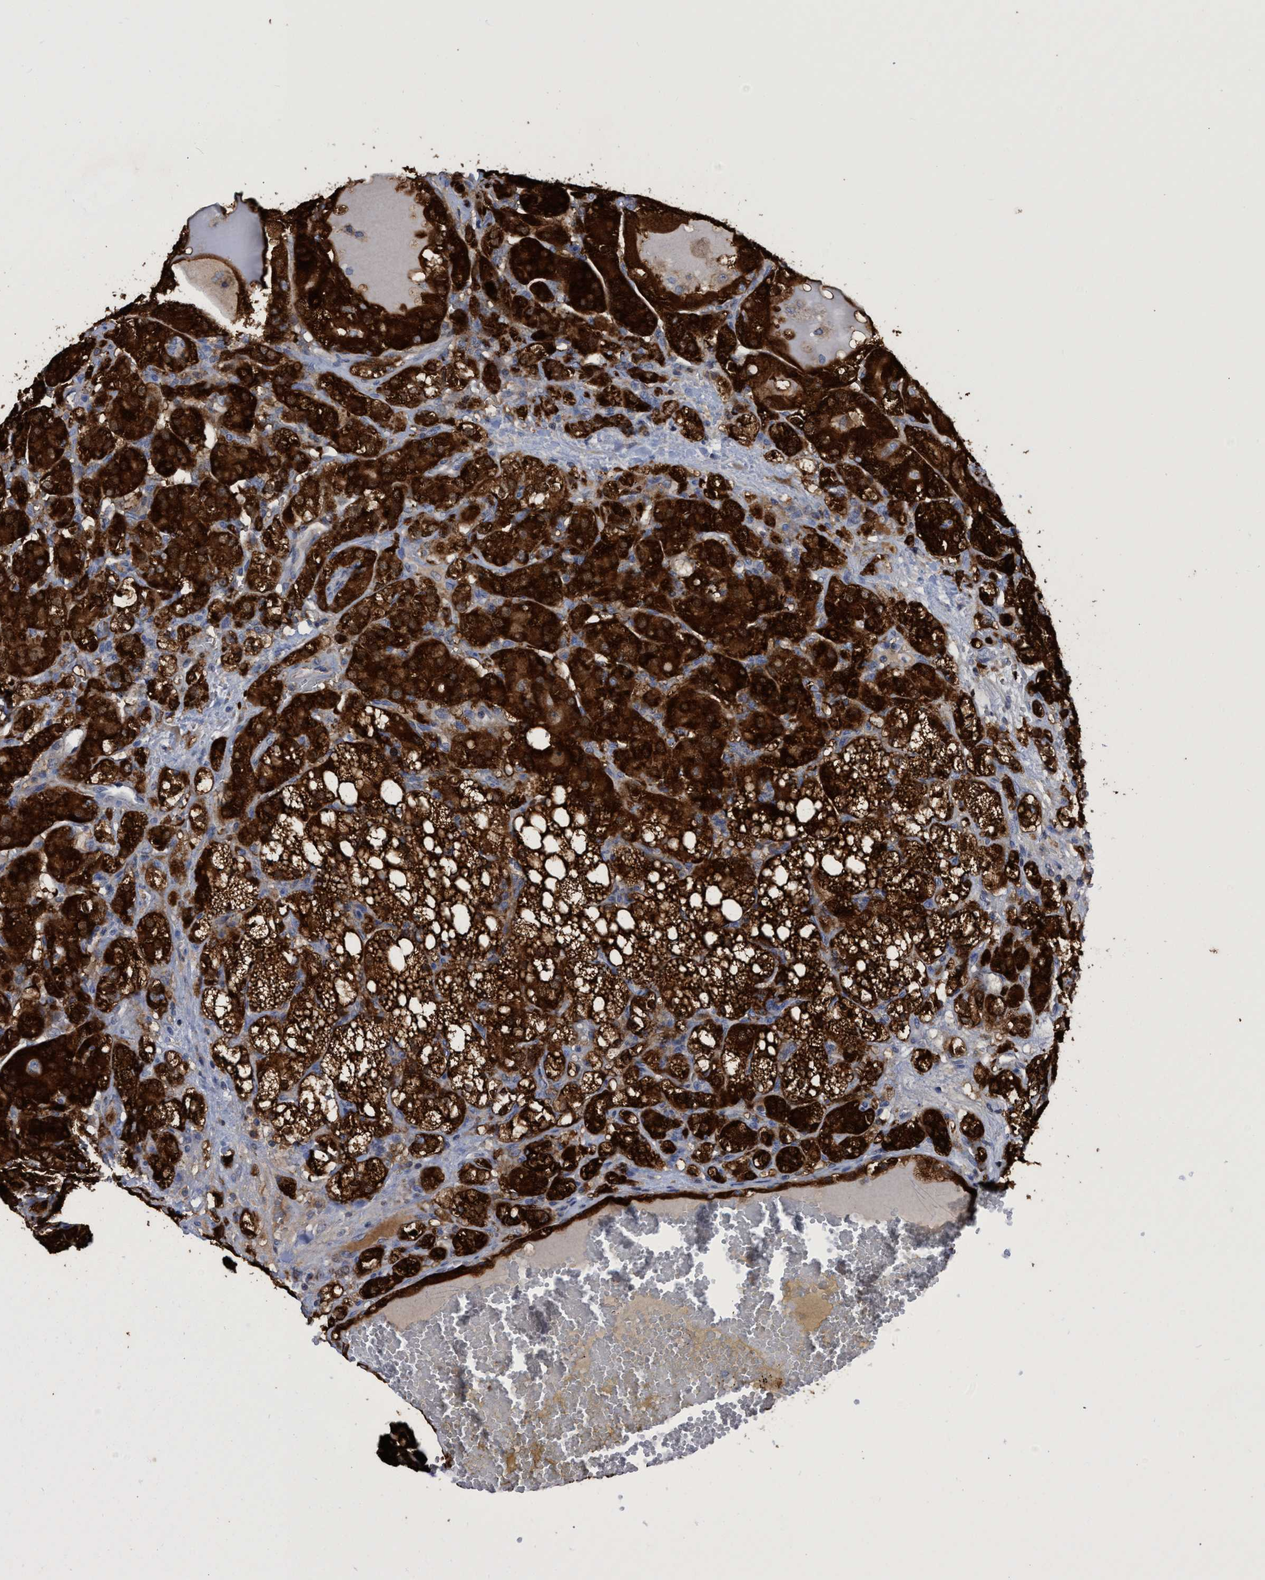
{"staining": {"intensity": "strong", "quantity": ">75%", "location": "cytoplasmic/membranous"}, "tissue": "renal cancer", "cell_type": "Tumor cells", "image_type": "cancer", "snomed": [{"axis": "morphology", "description": "Normal tissue, NOS"}, {"axis": "morphology", "description": "Adenocarcinoma, NOS"}, {"axis": "topography", "description": "Kidney"}], "caption": "High-power microscopy captured an immunohistochemistry (IHC) photomicrograph of renal cancer, revealing strong cytoplasmic/membranous positivity in about >75% of tumor cells.", "gene": "CRYZ", "patient": {"sex": "male", "age": 61}}